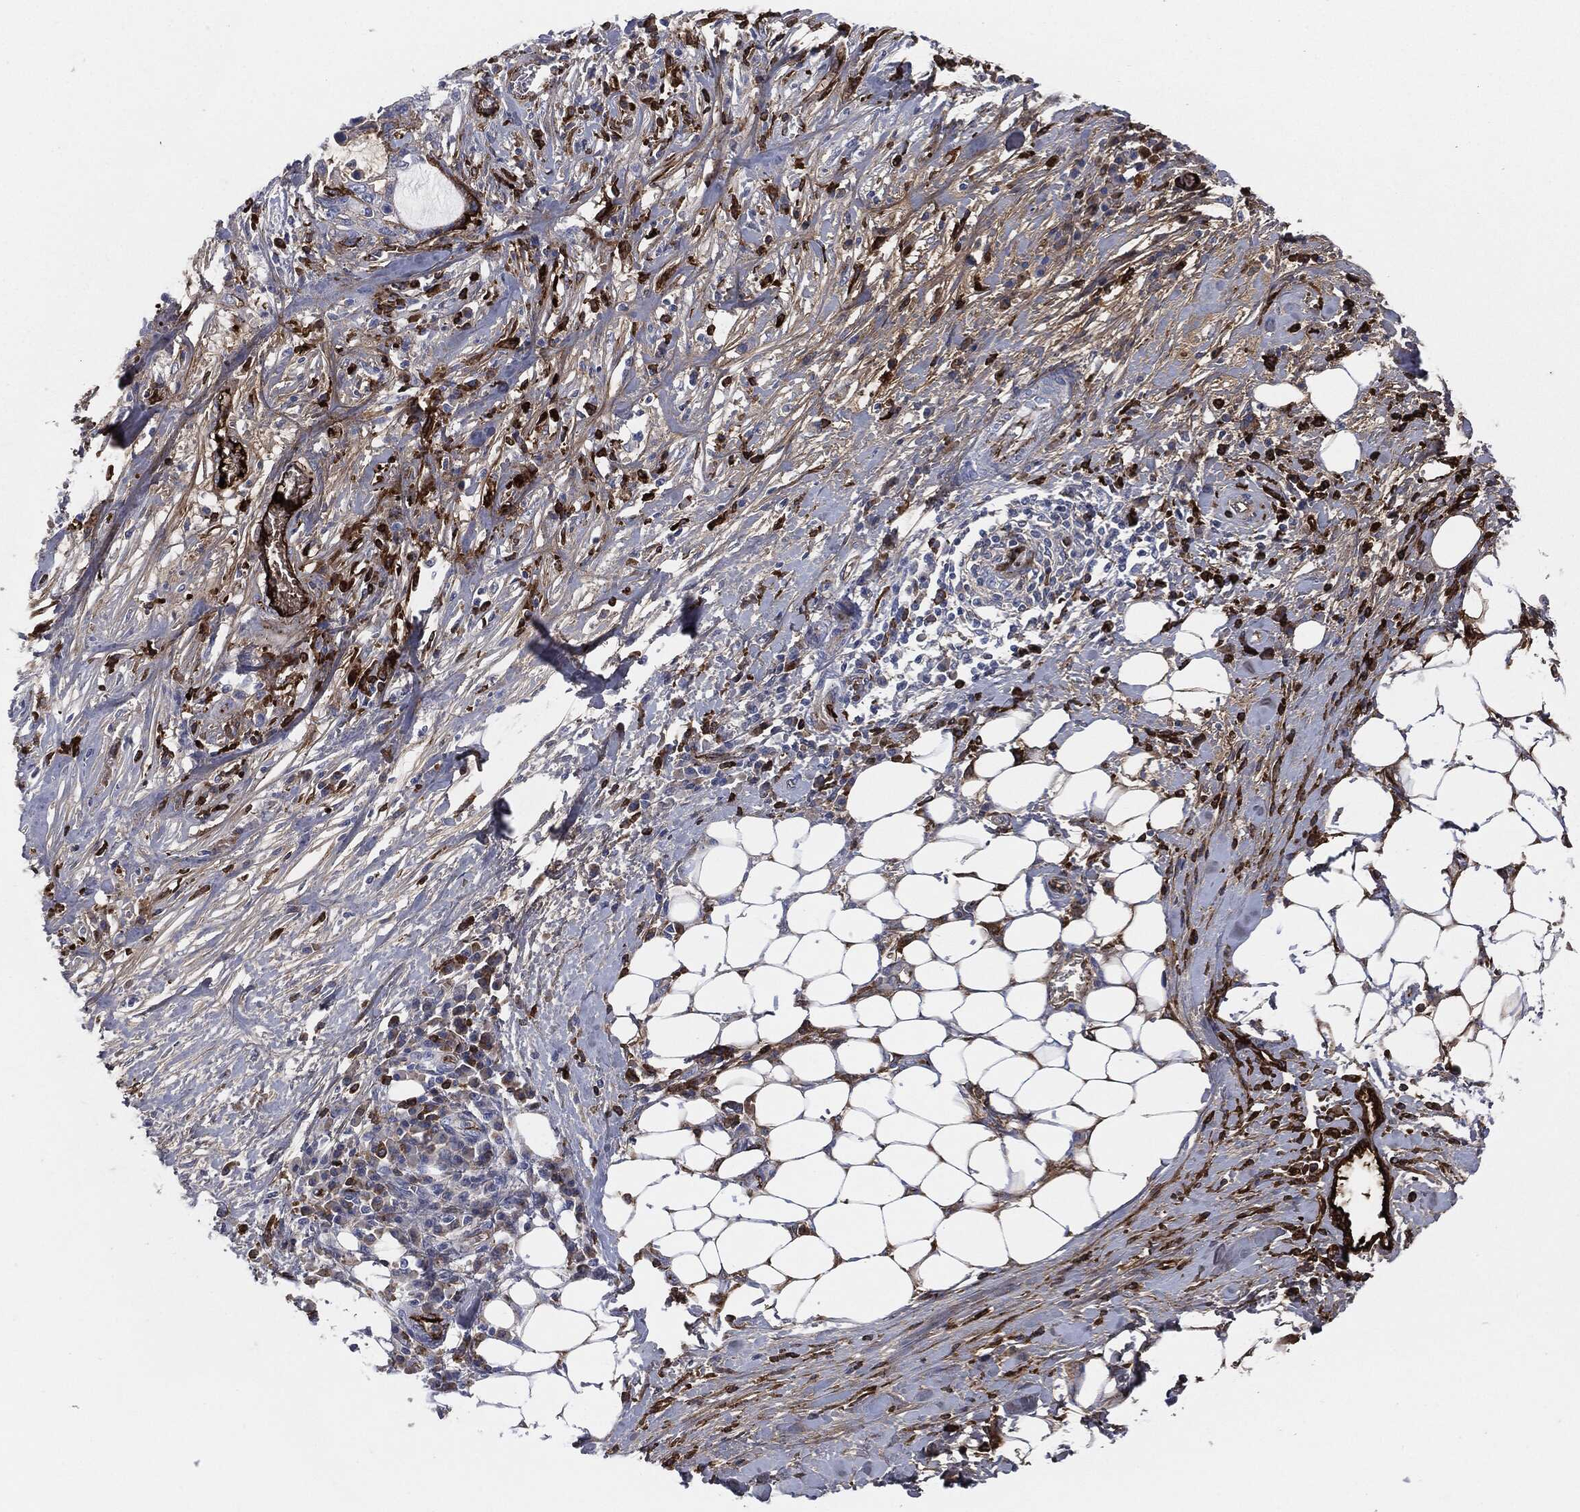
{"staining": {"intensity": "negative", "quantity": "none", "location": "none"}, "tissue": "stomach cancer", "cell_type": "Tumor cells", "image_type": "cancer", "snomed": [{"axis": "morphology", "description": "Adenocarcinoma, NOS"}, {"axis": "topography", "description": "Stomach"}], "caption": "A photomicrograph of human stomach adenocarcinoma is negative for staining in tumor cells. (Stains: DAB immunohistochemistry (IHC) with hematoxylin counter stain, Microscopy: brightfield microscopy at high magnification).", "gene": "APOB", "patient": {"sex": "male", "age": 54}}